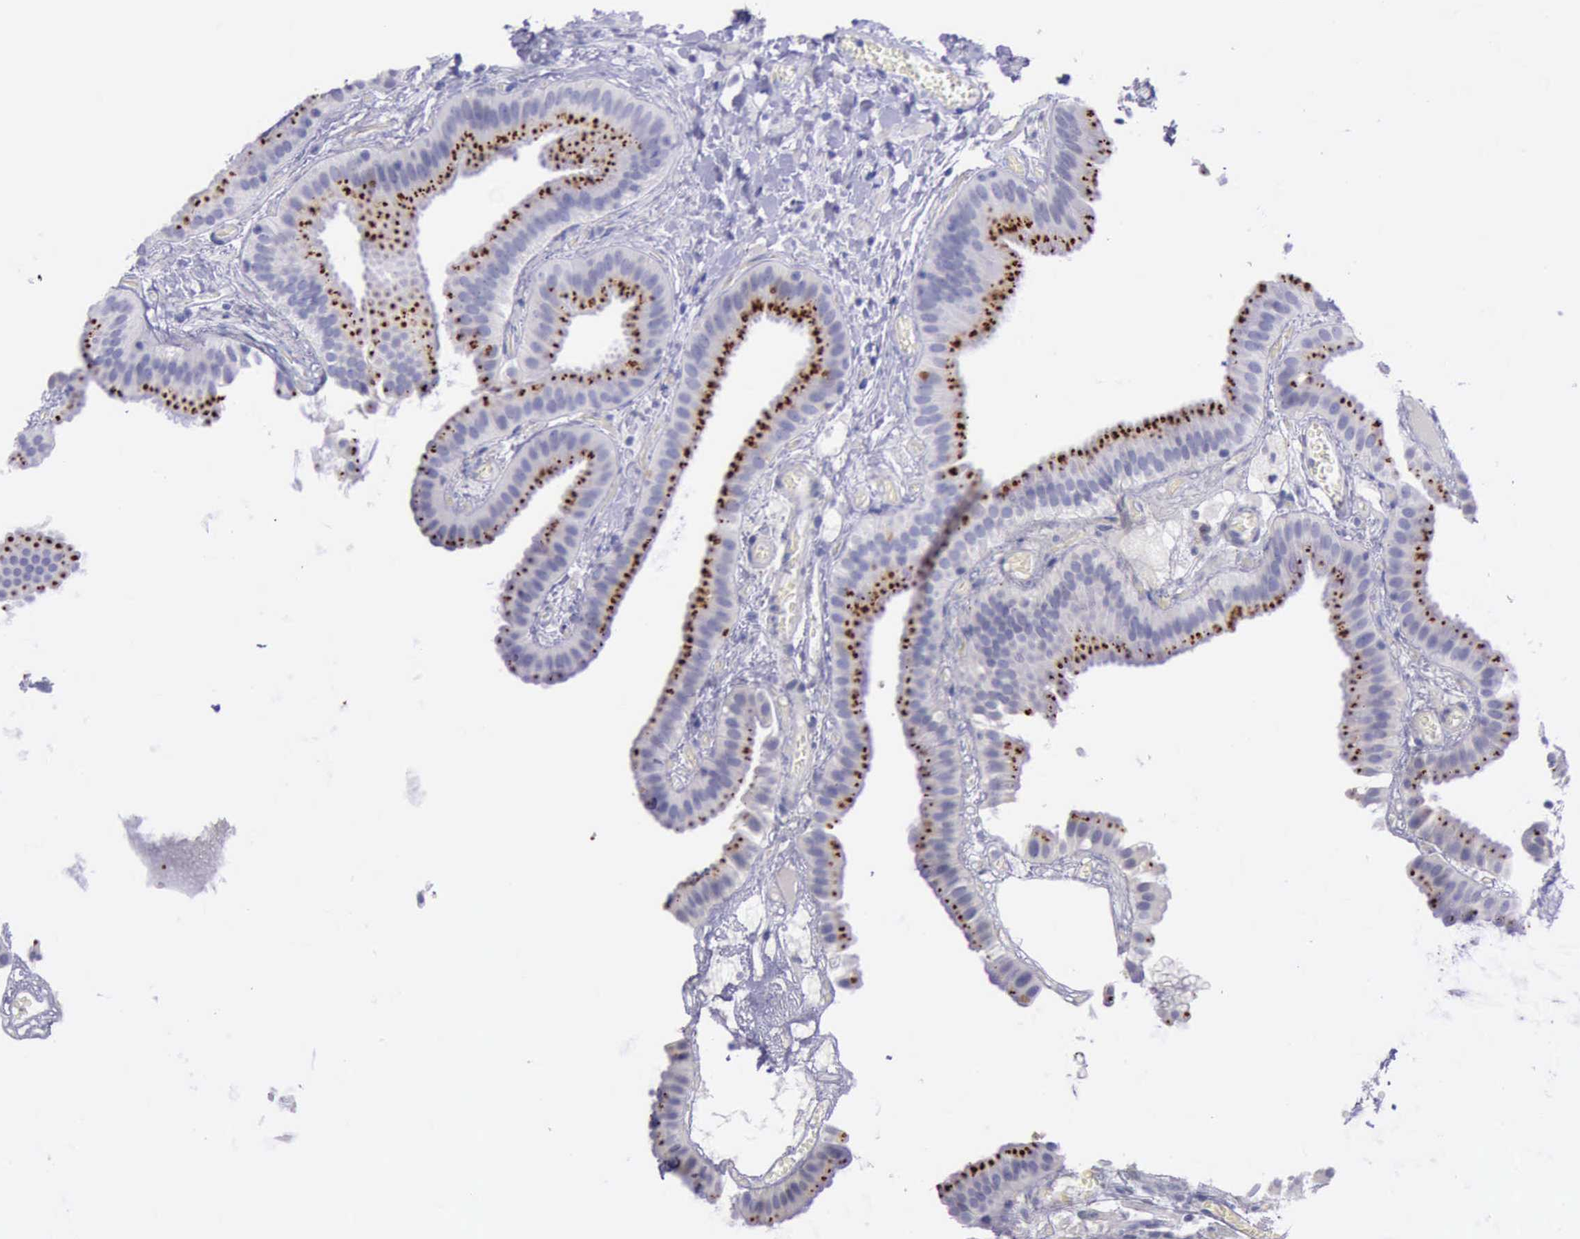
{"staining": {"intensity": "moderate", "quantity": ">75%", "location": "cytoplasmic/membranous"}, "tissue": "gallbladder", "cell_type": "Glandular cells", "image_type": "normal", "snomed": [{"axis": "morphology", "description": "Normal tissue, NOS"}, {"axis": "topography", "description": "Gallbladder"}], "caption": "Protein staining by IHC demonstrates moderate cytoplasmic/membranous positivity in approximately >75% of glandular cells in normal gallbladder.", "gene": "GLA", "patient": {"sex": "female", "age": 63}}